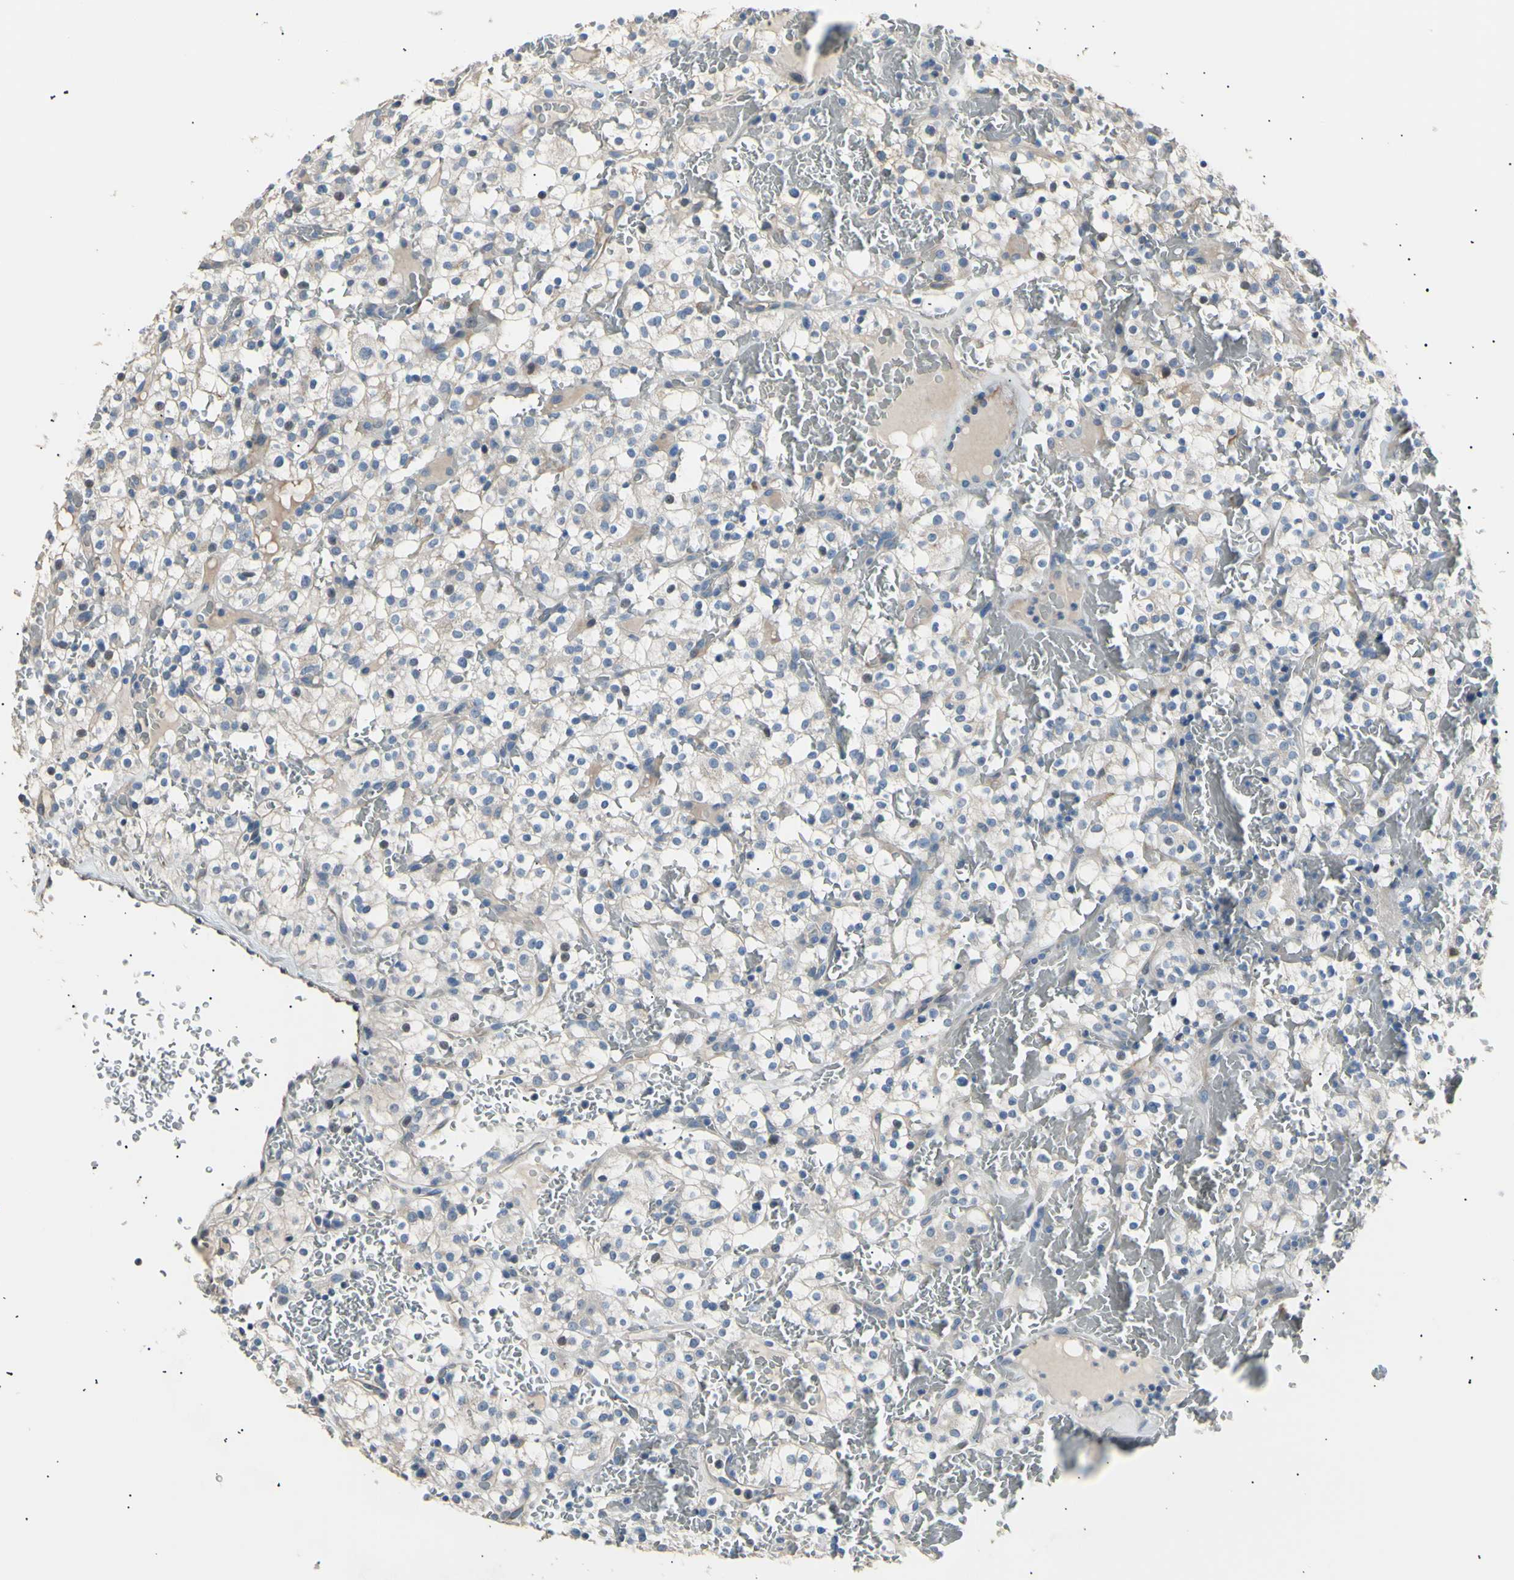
{"staining": {"intensity": "negative", "quantity": "none", "location": "none"}, "tissue": "renal cancer", "cell_type": "Tumor cells", "image_type": "cancer", "snomed": [{"axis": "morphology", "description": "Normal tissue, NOS"}, {"axis": "morphology", "description": "Adenocarcinoma, NOS"}, {"axis": "topography", "description": "Kidney"}], "caption": "High power microscopy image of an immunohistochemistry photomicrograph of renal adenocarcinoma, revealing no significant staining in tumor cells.", "gene": "LDLR", "patient": {"sex": "female", "age": 72}}